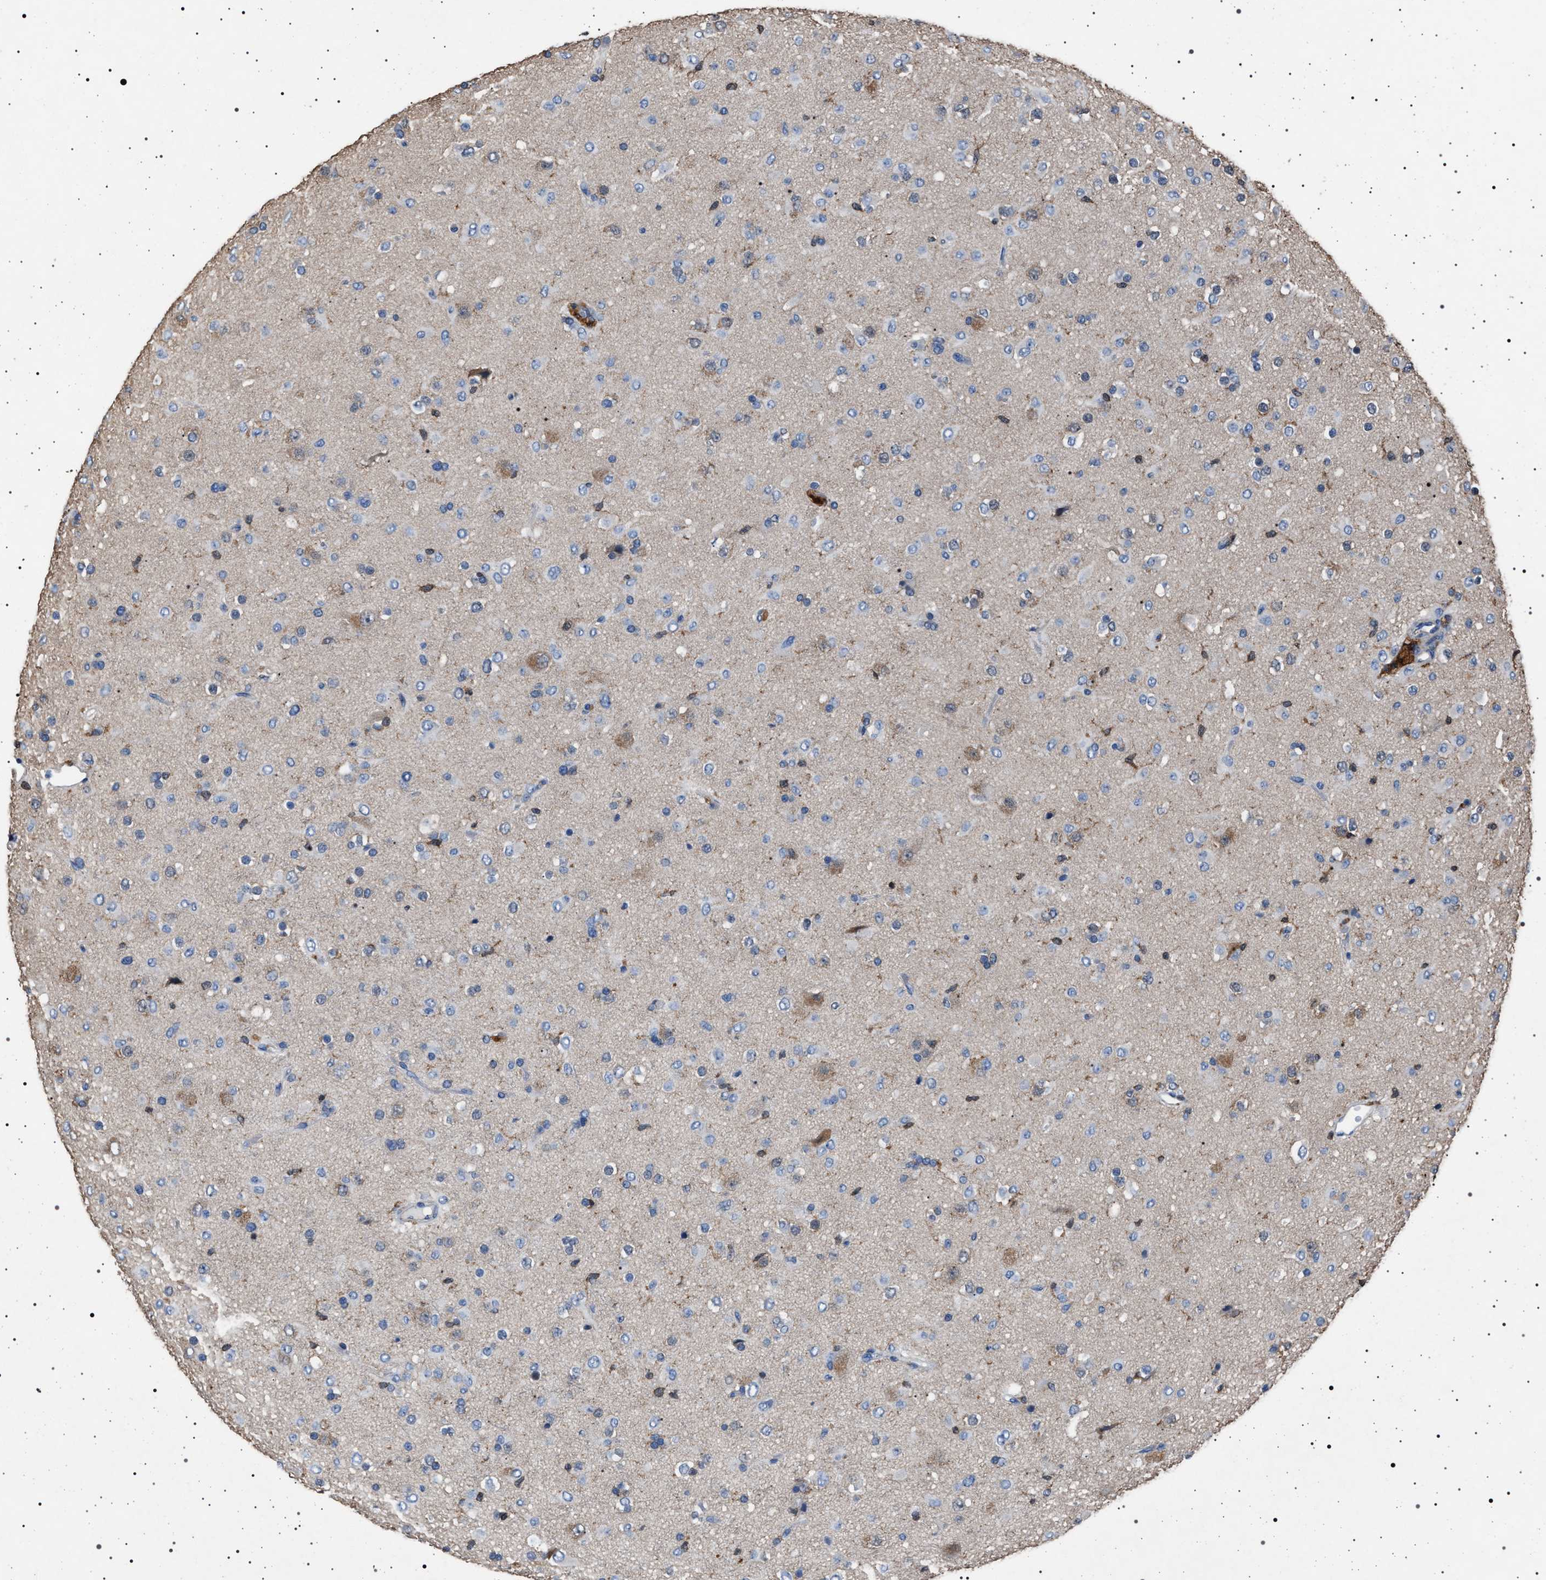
{"staining": {"intensity": "negative", "quantity": "none", "location": "none"}, "tissue": "glioma", "cell_type": "Tumor cells", "image_type": "cancer", "snomed": [{"axis": "morphology", "description": "Glioma, malignant, Low grade"}, {"axis": "topography", "description": "Brain"}], "caption": "A histopathology image of glioma stained for a protein demonstrates no brown staining in tumor cells.", "gene": "SMAP2", "patient": {"sex": "male", "age": 65}}